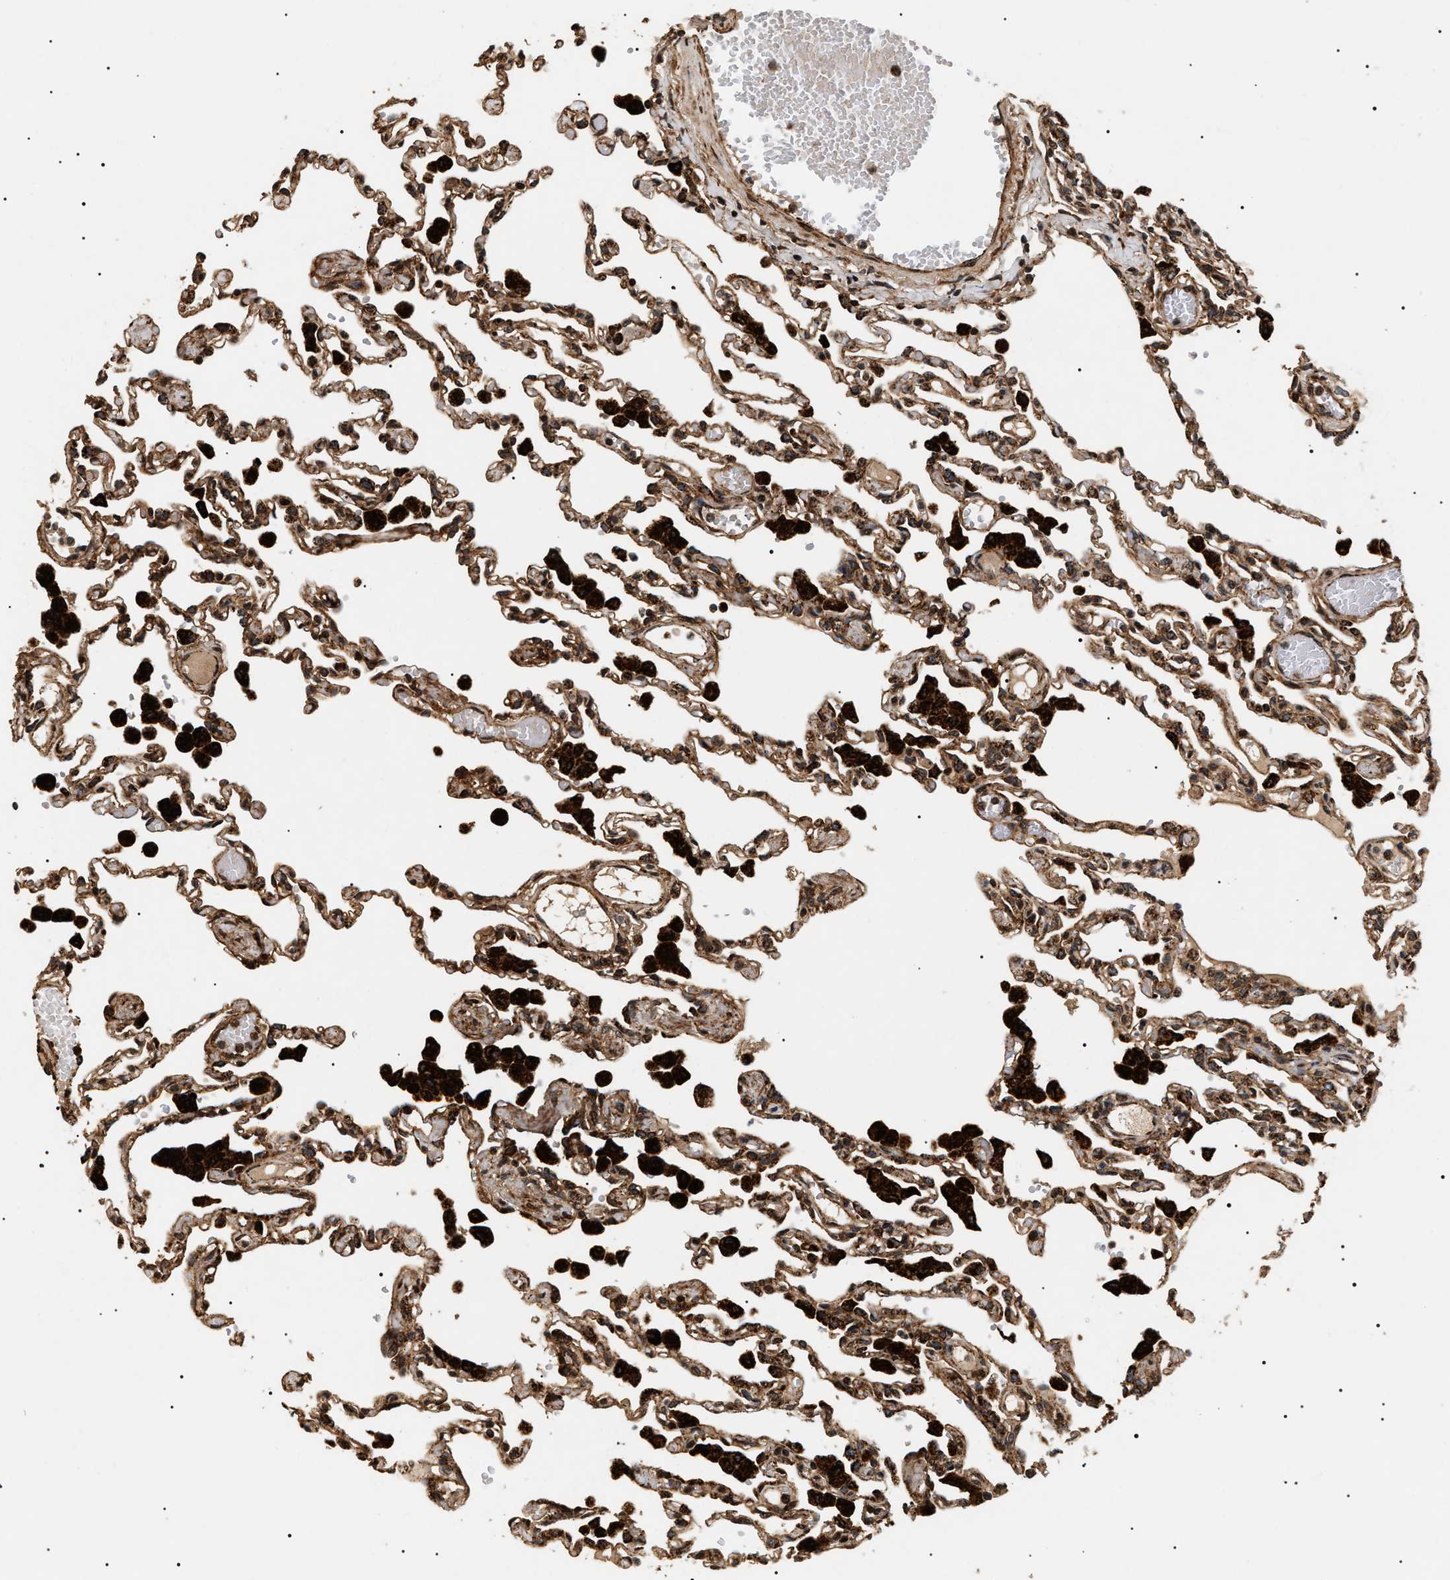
{"staining": {"intensity": "moderate", "quantity": ">75%", "location": "cytoplasmic/membranous"}, "tissue": "lung", "cell_type": "Alveolar cells", "image_type": "normal", "snomed": [{"axis": "morphology", "description": "Normal tissue, NOS"}, {"axis": "topography", "description": "Bronchus"}, {"axis": "topography", "description": "Lung"}], "caption": "Alveolar cells show moderate cytoplasmic/membranous staining in approximately >75% of cells in benign lung.", "gene": "ZBTB26", "patient": {"sex": "female", "age": 49}}